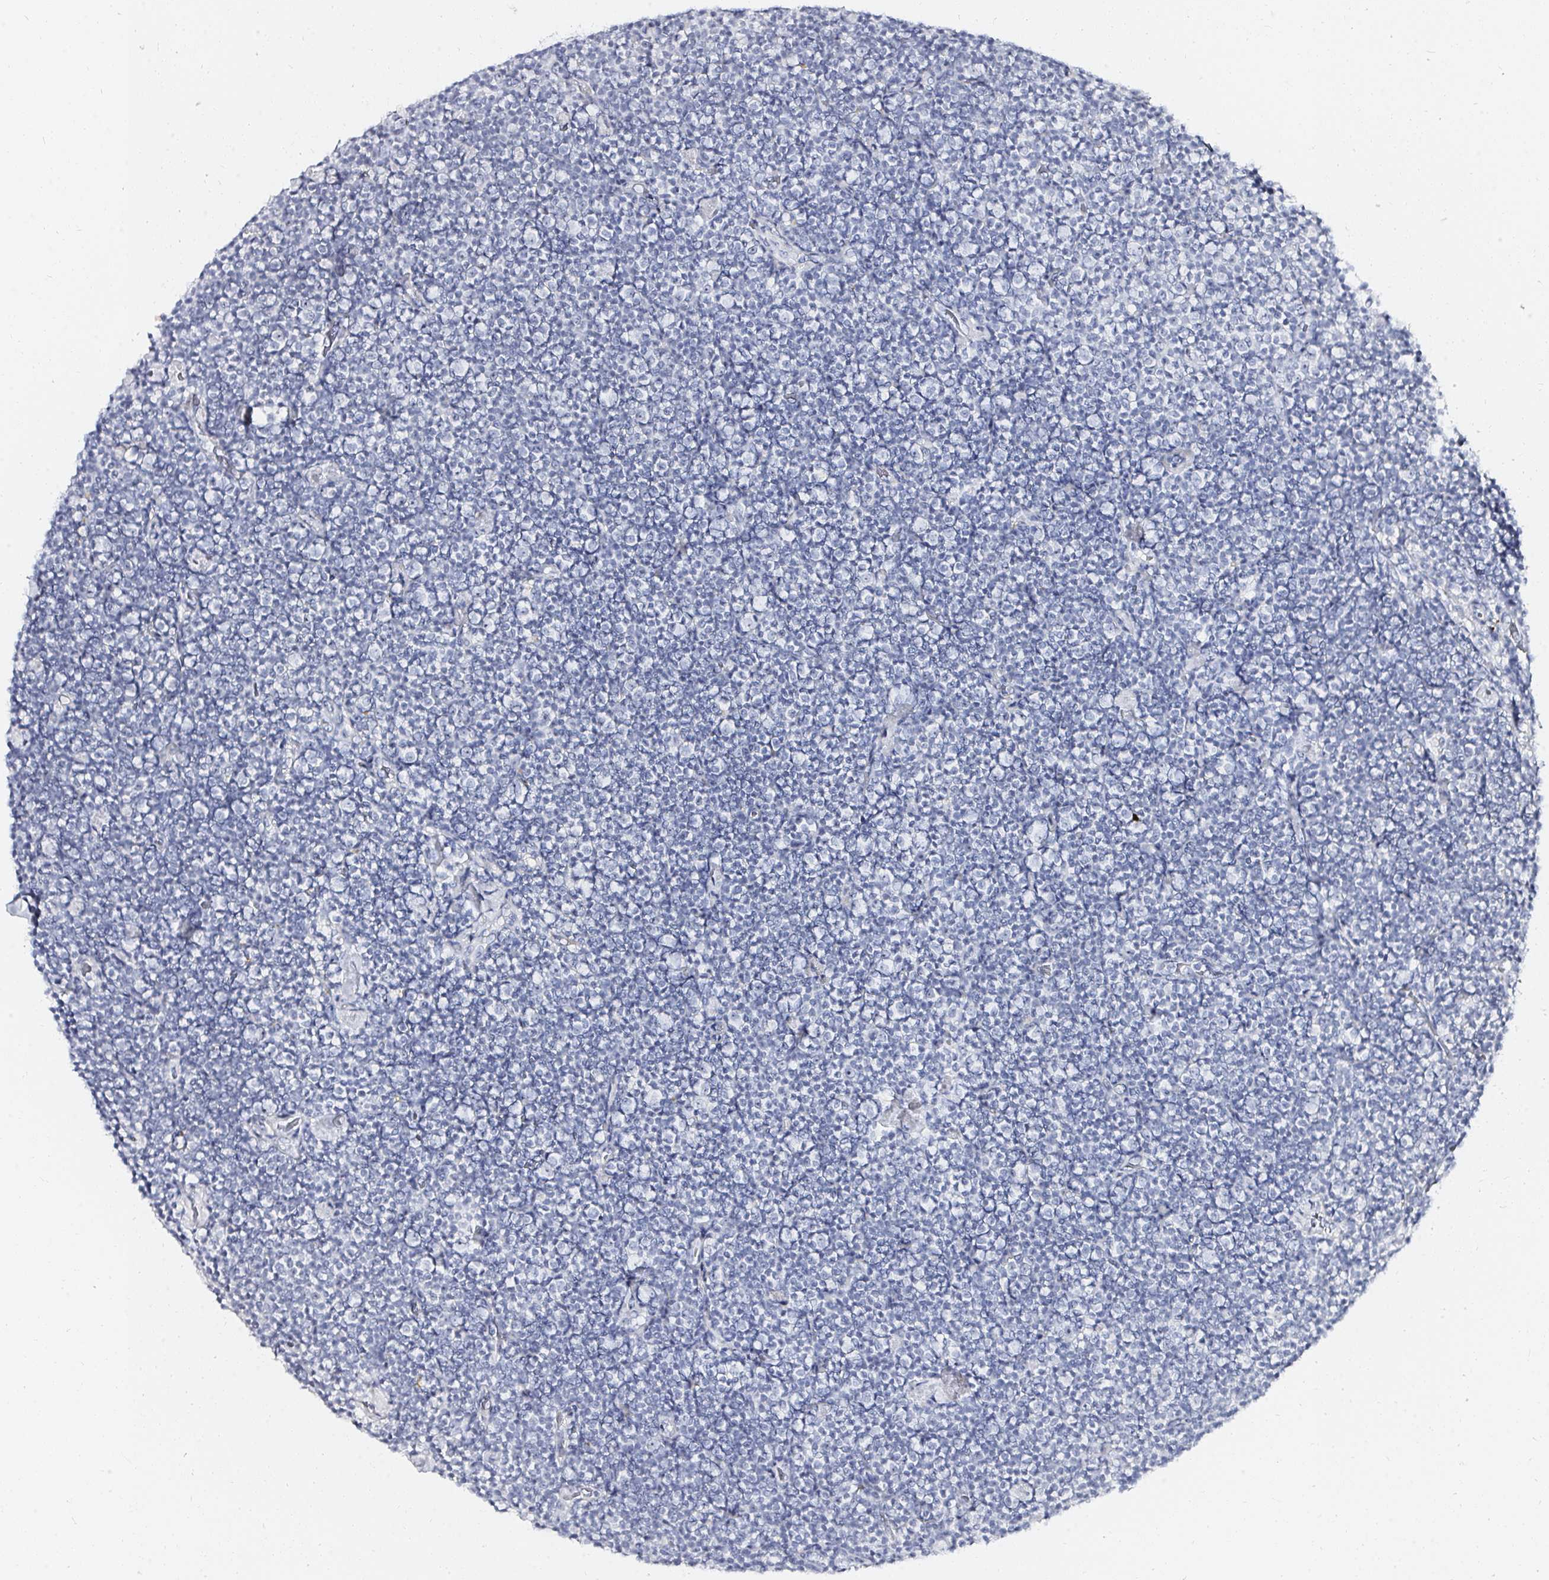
{"staining": {"intensity": "negative", "quantity": "none", "location": "none"}, "tissue": "lymphoma", "cell_type": "Tumor cells", "image_type": "cancer", "snomed": [{"axis": "morphology", "description": "Malignant lymphoma, non-Hodgkin's type, Low grade"}, {"axis": "topography", "description": "Lymph node"}], "caption": "Human low-grade malignant lymphoma, non-Hodgkin's type stained for a protein using IHC displays no expression in tumor cells.", "gene": "ACAN", "patient": {"sex": "male", "age": 81}}